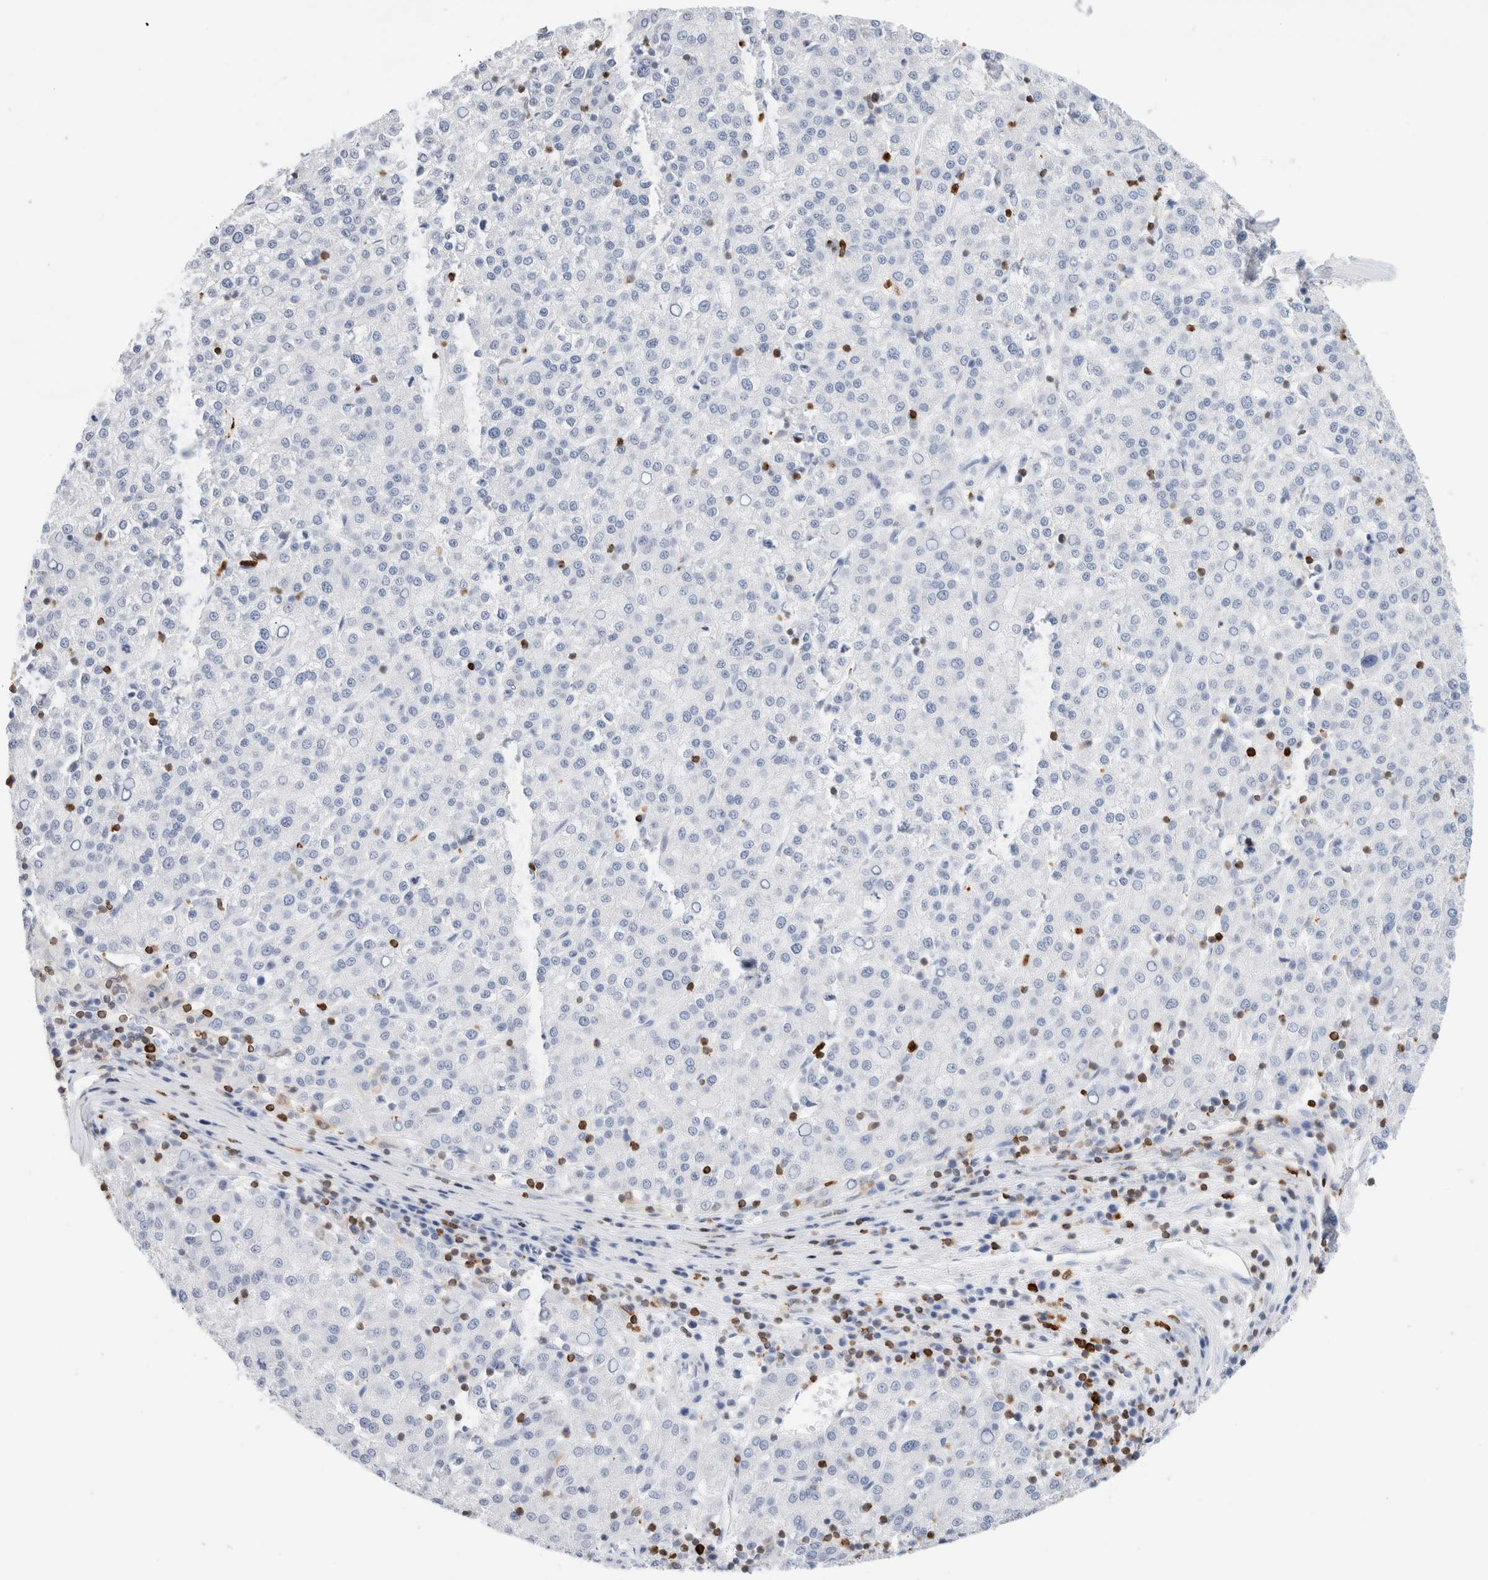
{"staining": {"intensity": "negative", "quantity": "none", "location": "none"}, "tissue": "liver cancer", "cell_type": "Tumor cells", "image_type": "cancer", "snomed": [{"axis": "morphology", "description": "Carcinoma, Hepatocellular, NOS"}, {"axis": "topography", "description": "Liver"}], "caption": "Tumor cells show no significant protein staining in liver cancer. The staining was performed using DAB (3,3'-diaminobenzidine) to visualize the protein expression in brown, while the nuclei were stained in blue with hematoxylin (Magnification: 20x).", "gene": "ALOX5AP", "patient": {"sex": "female", "age": 58}}